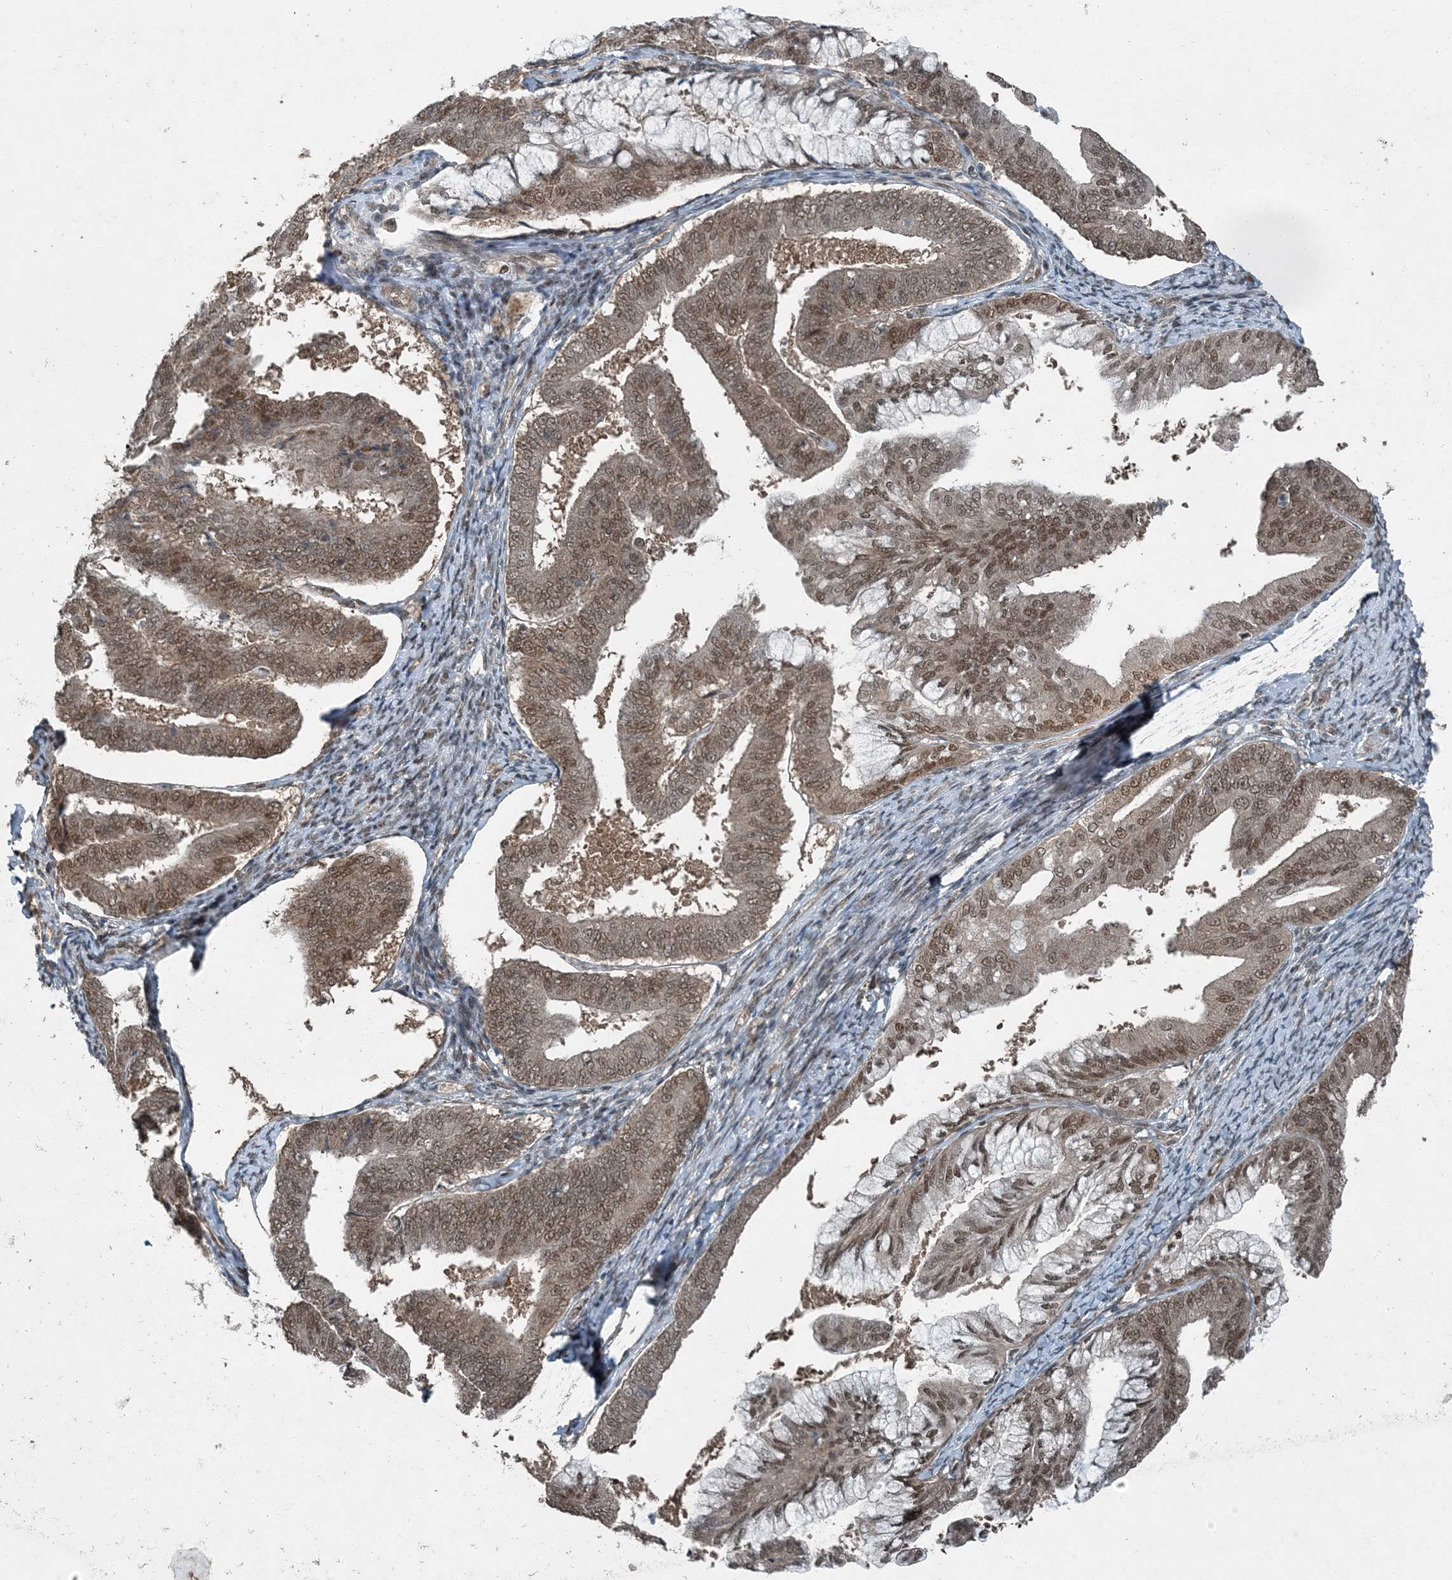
{"staining": {"intensity": "moderate", "quantity": ">75%", "location": "cytoplasmic/membranous,nuclear"}, "tissue": "endometrial cancer", "cell_type": "Tumor cells", "image_type": "cancer", "snomed": [{"axis": "morphology", "description": "Adenocarcinoma, NOS"}, {"axis": "topography", "description": "Endometrium"}], "caption": "Tumor cells display moderate cytoplasmic/membranous and nuclear positivity in about >75% of cells in endometrial cancer (adenocarcinoma).", "gene": "COPS7B", "patient": {"sex": "female", "age": 63}}